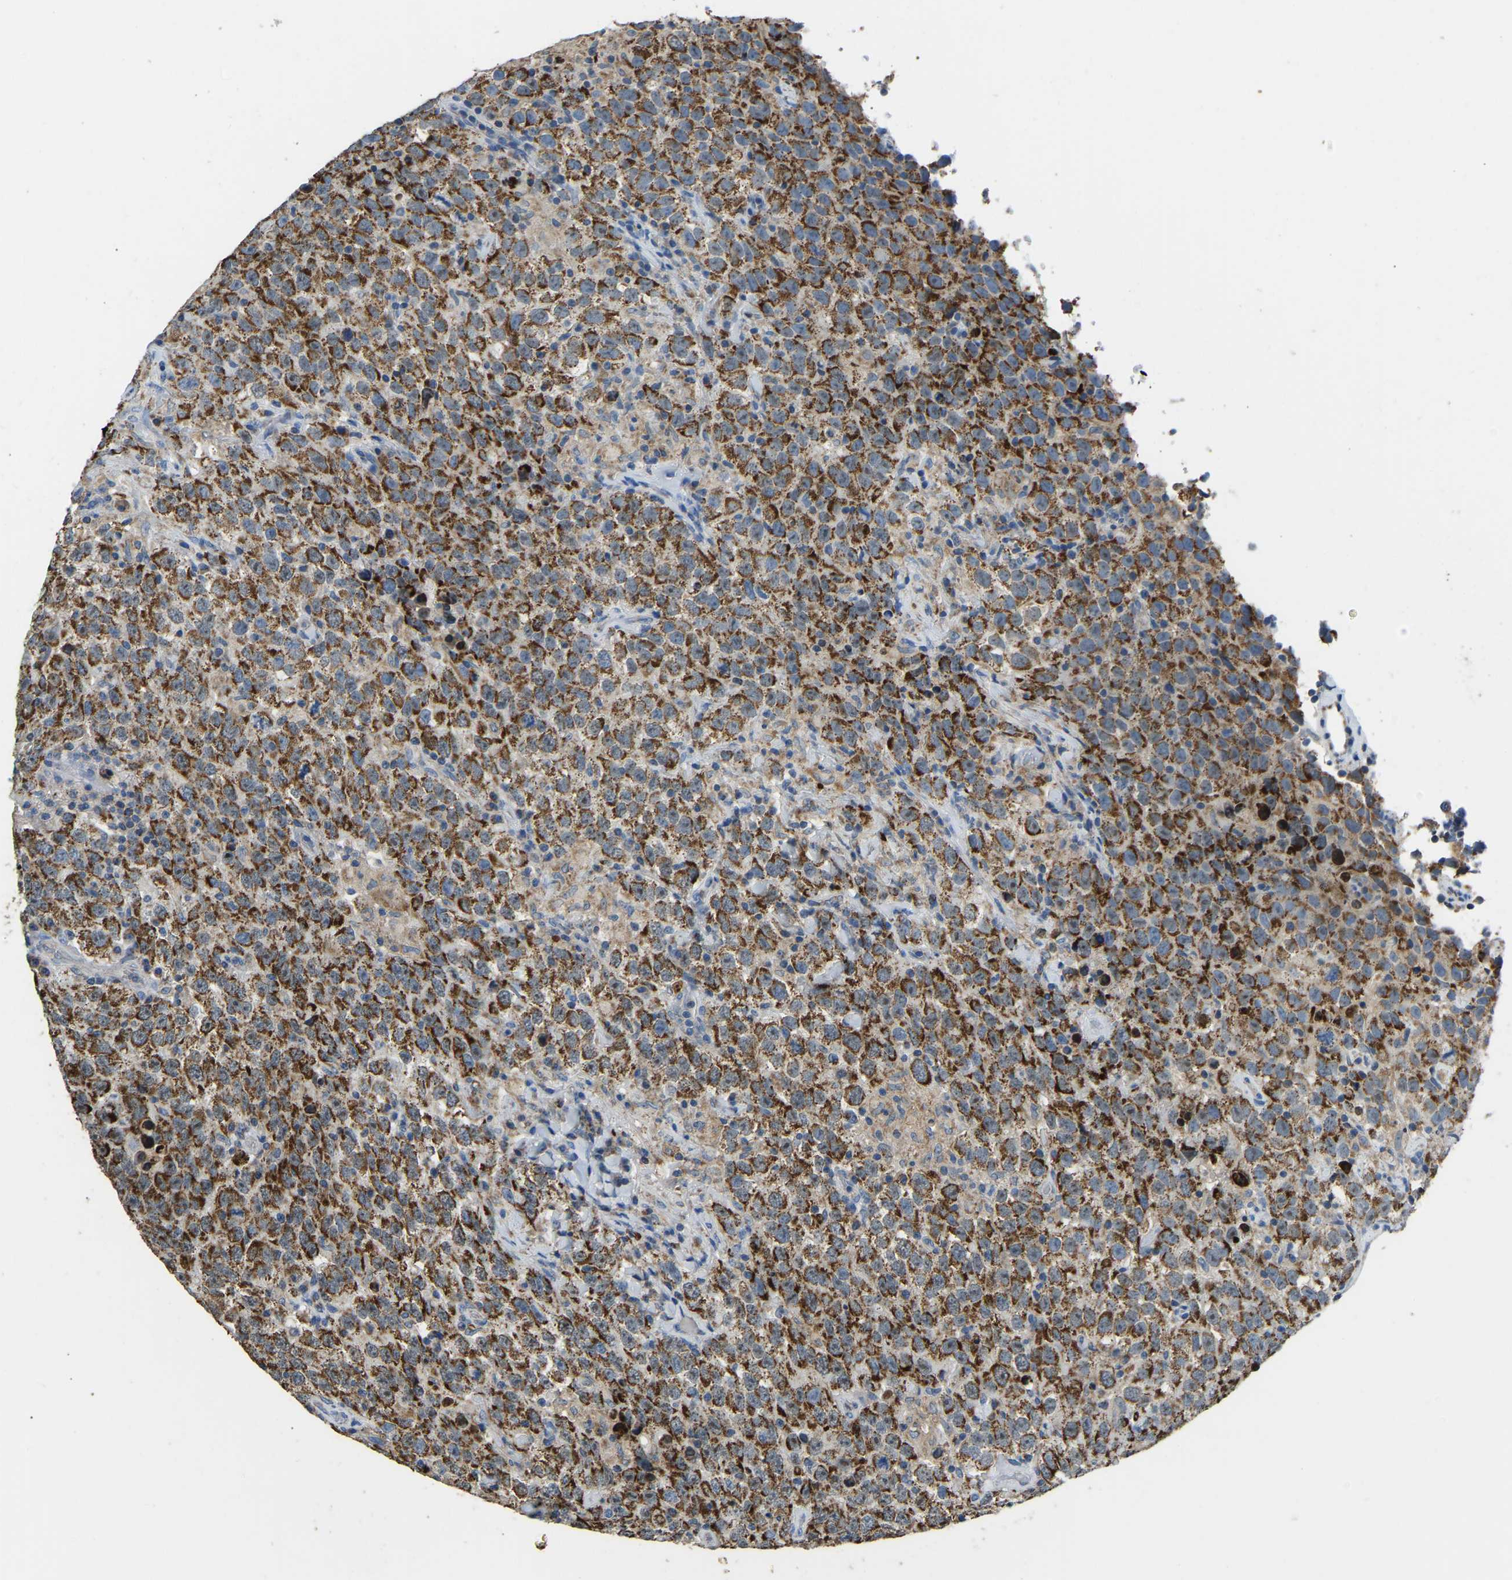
{"staining": {"intensity": "strong", "quantity": ">75%", "location": "cytoplasmic/membranous"}, "tissue": "testis cancer", "cell_type": "Tumor cells", "image_type": "cancer", "snomed": [{"axis": "morphology", "description": "Seminoma, NOS"}, {"axis": "topography", "description": "Testis"}], "caption": "Immunohistochemistry (IHC) (DAB) staining of testis cancer displays strong cytoplasmic/membranous protein staining in approximately >75% of tumor cells. The staining was performed using DAB (3,3'-diaminobenzidine) to visualize the protein expression in brown, while the nuclei were stained in blue with hematoxylin (Magnification: 20x).", "gene": "ZNF200", "patient": {"sex": "male", "age": 41}}